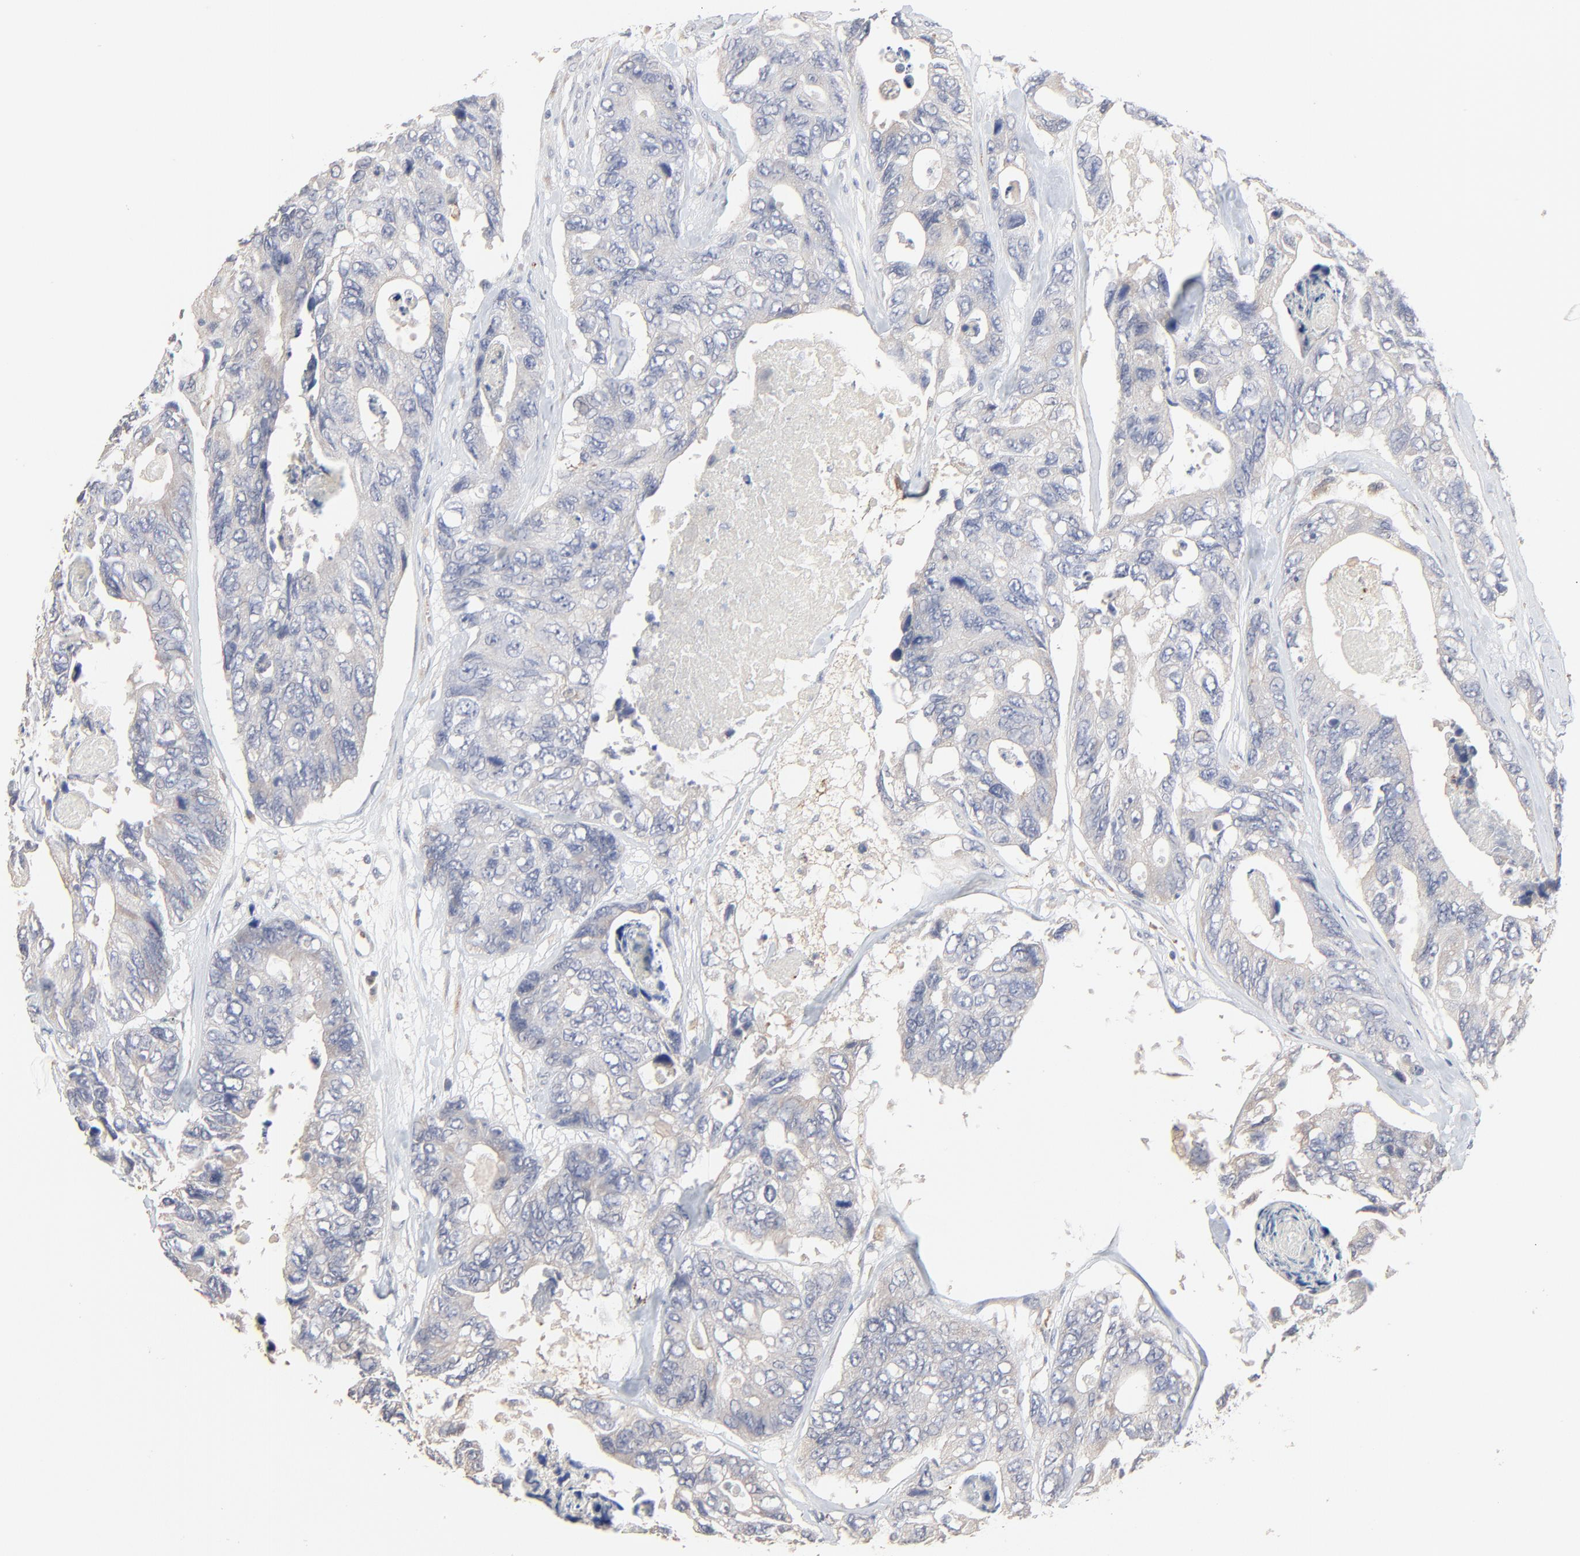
{"staining": {"intensity": "negative", "quantity": "none", "location": "none"}, "tissue": "colorectal cancer", "cell_type": "Tumor cells", "image_type": "cancer", "snomed": [{"axis": "morphology", "description": "Adenocarcinoma, NOS"}, {"axis": "topography", "description": "Colon"}], "caption": "Photomicrograph shows no protein expression in tumor cells of colorectal adenocarcinoma tissue. The staining was performed using DAB to visualize the protein expression in brown, while the nuclei were stained in blue with hematoxylin (Magnification: 20x).", "gene": "FANCB", "patient": {"sex": "female", "age": 86}}